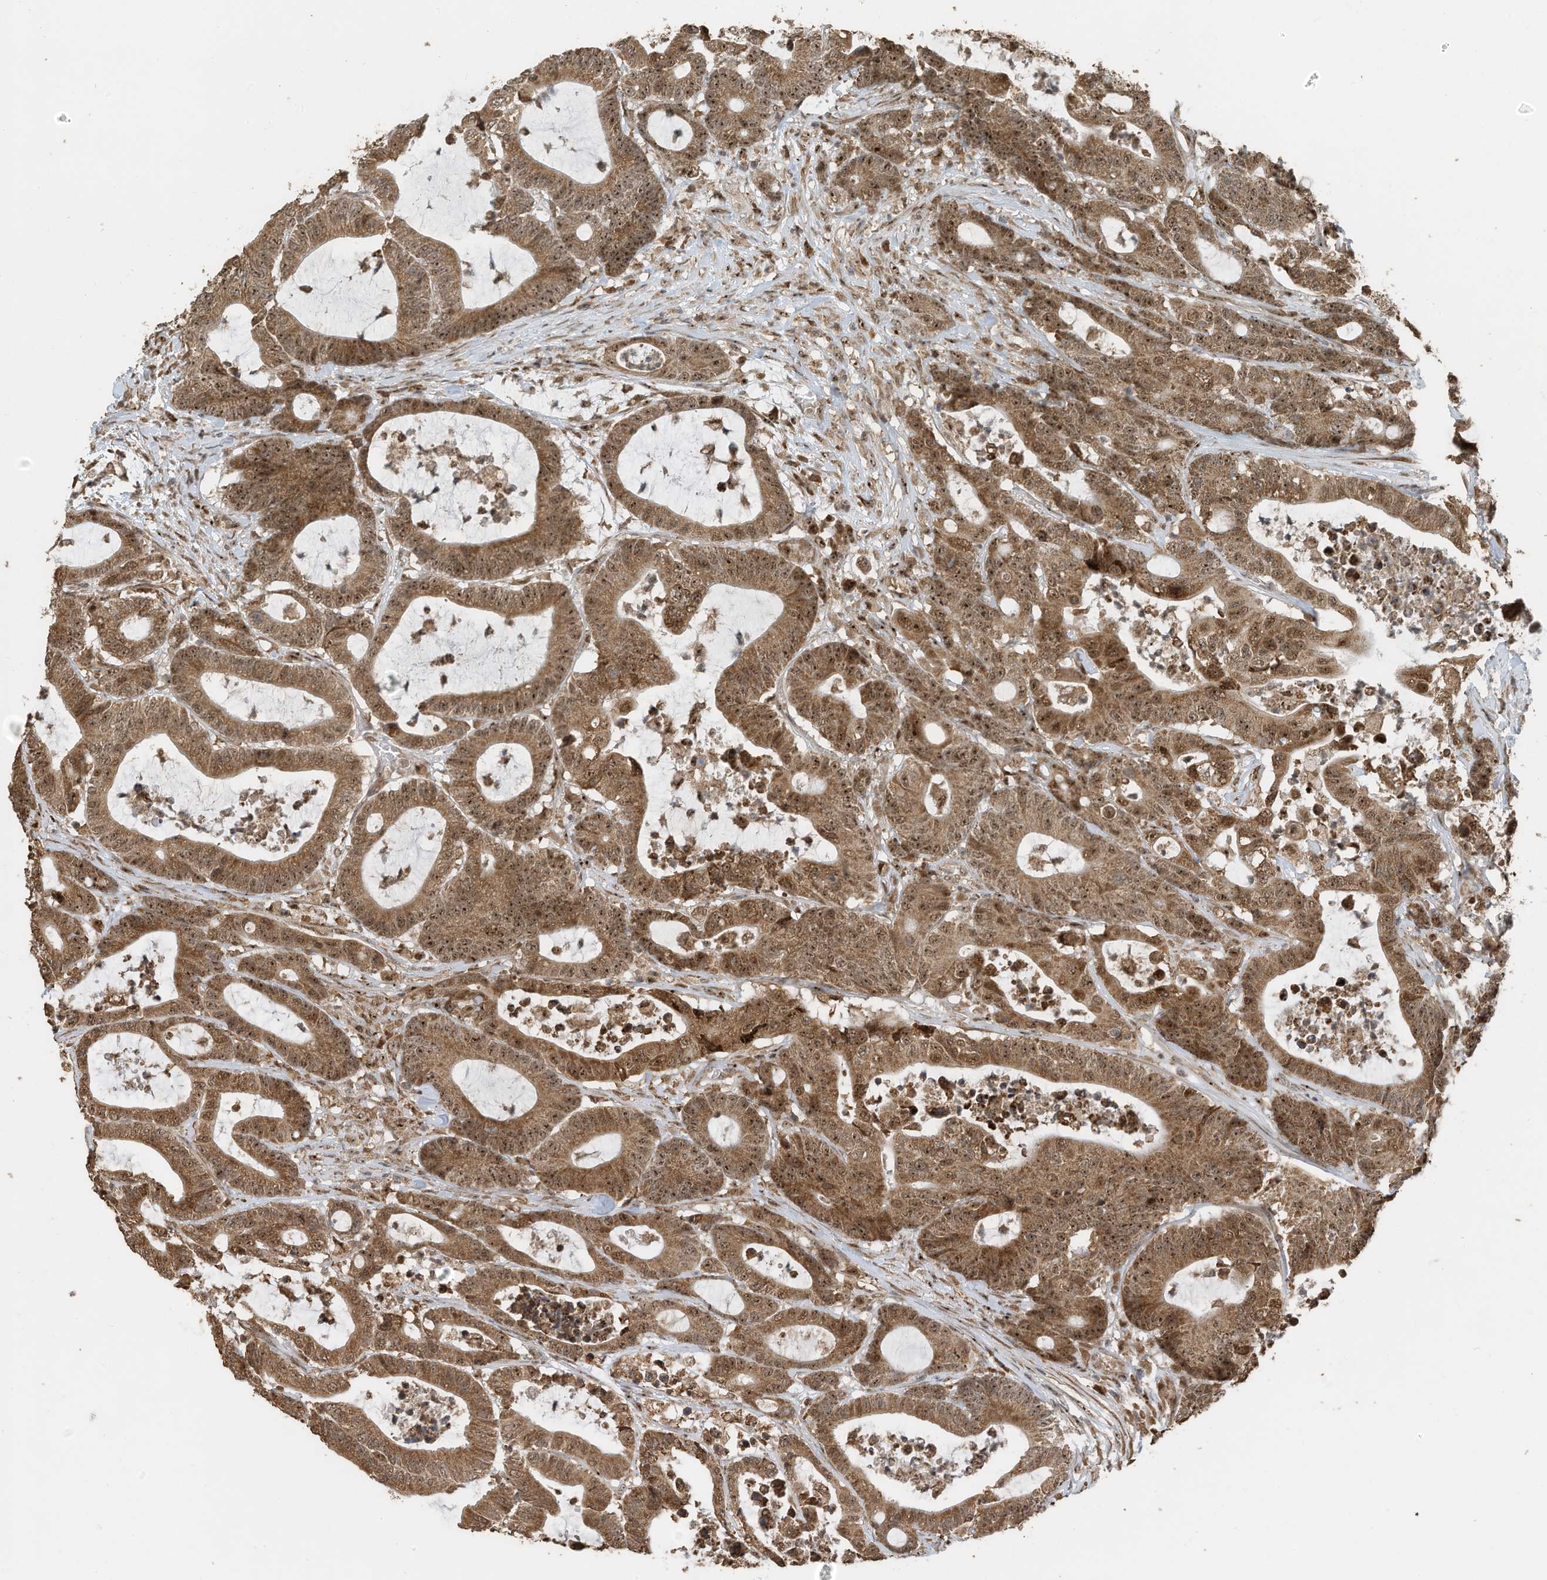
{"staining": {"intensity": "moderate", "quantity": ">75%", "location": "cytoplasmic/membranous,nuclear"}, "tissue": "colorectal cancer", "cell_type": "Tumor cells", "image_type": "cancer", "snomed": [{"axis": "morphology", "description": "Adenocarcinoma, NOS"}, {"axis": "topography", "description": "Colon"}], "caption": "Immunohistochemical staining of adenocarcinoma (colorectal) shows medium levels of moderate cytoplasmic/membranous and nuclear protein positivity in approximately >75% of tumor cells.", "gene": "ERLEC1", "patient": {"sex": "female", "age": 84}}